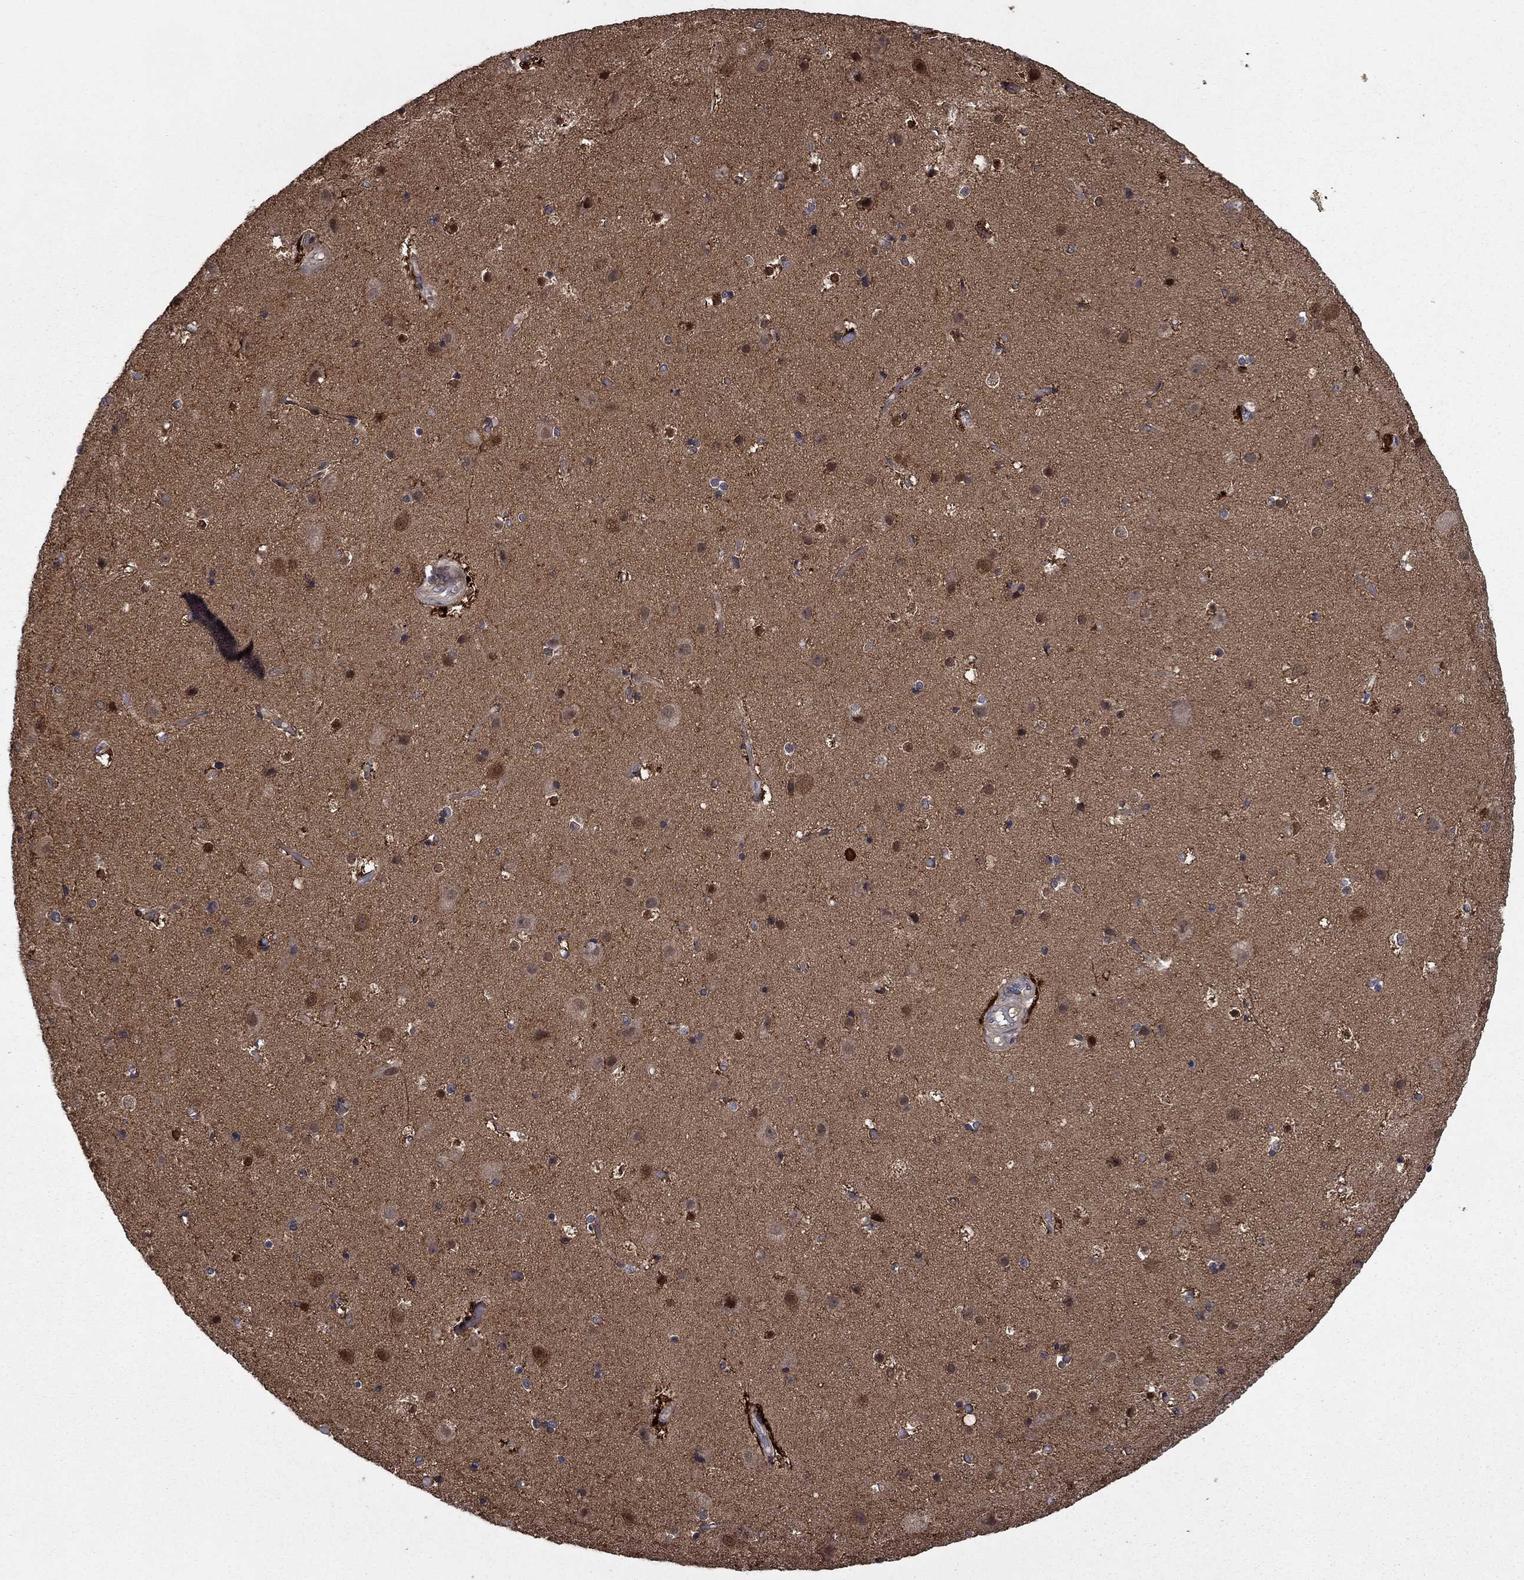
{"staining": {"intensity": "negative", "quantity": "none", "location": "none"}, "tissue": "cerebral cortex", "cell_type": "Endothelial cells", "image_type": "normal", "snomed": [{"axis": "morphology", "description": "Normal tissue, NOS"}, {"axis": "topography", "description": "Cerebral cortex"}], "caption": "The immunohistochemistry (IHC) micrograph has no significant positivity in endothelial cells of cerebral cortex.", "gene": "HDAC4", "patient": {"sex": "female", "age": 52}}